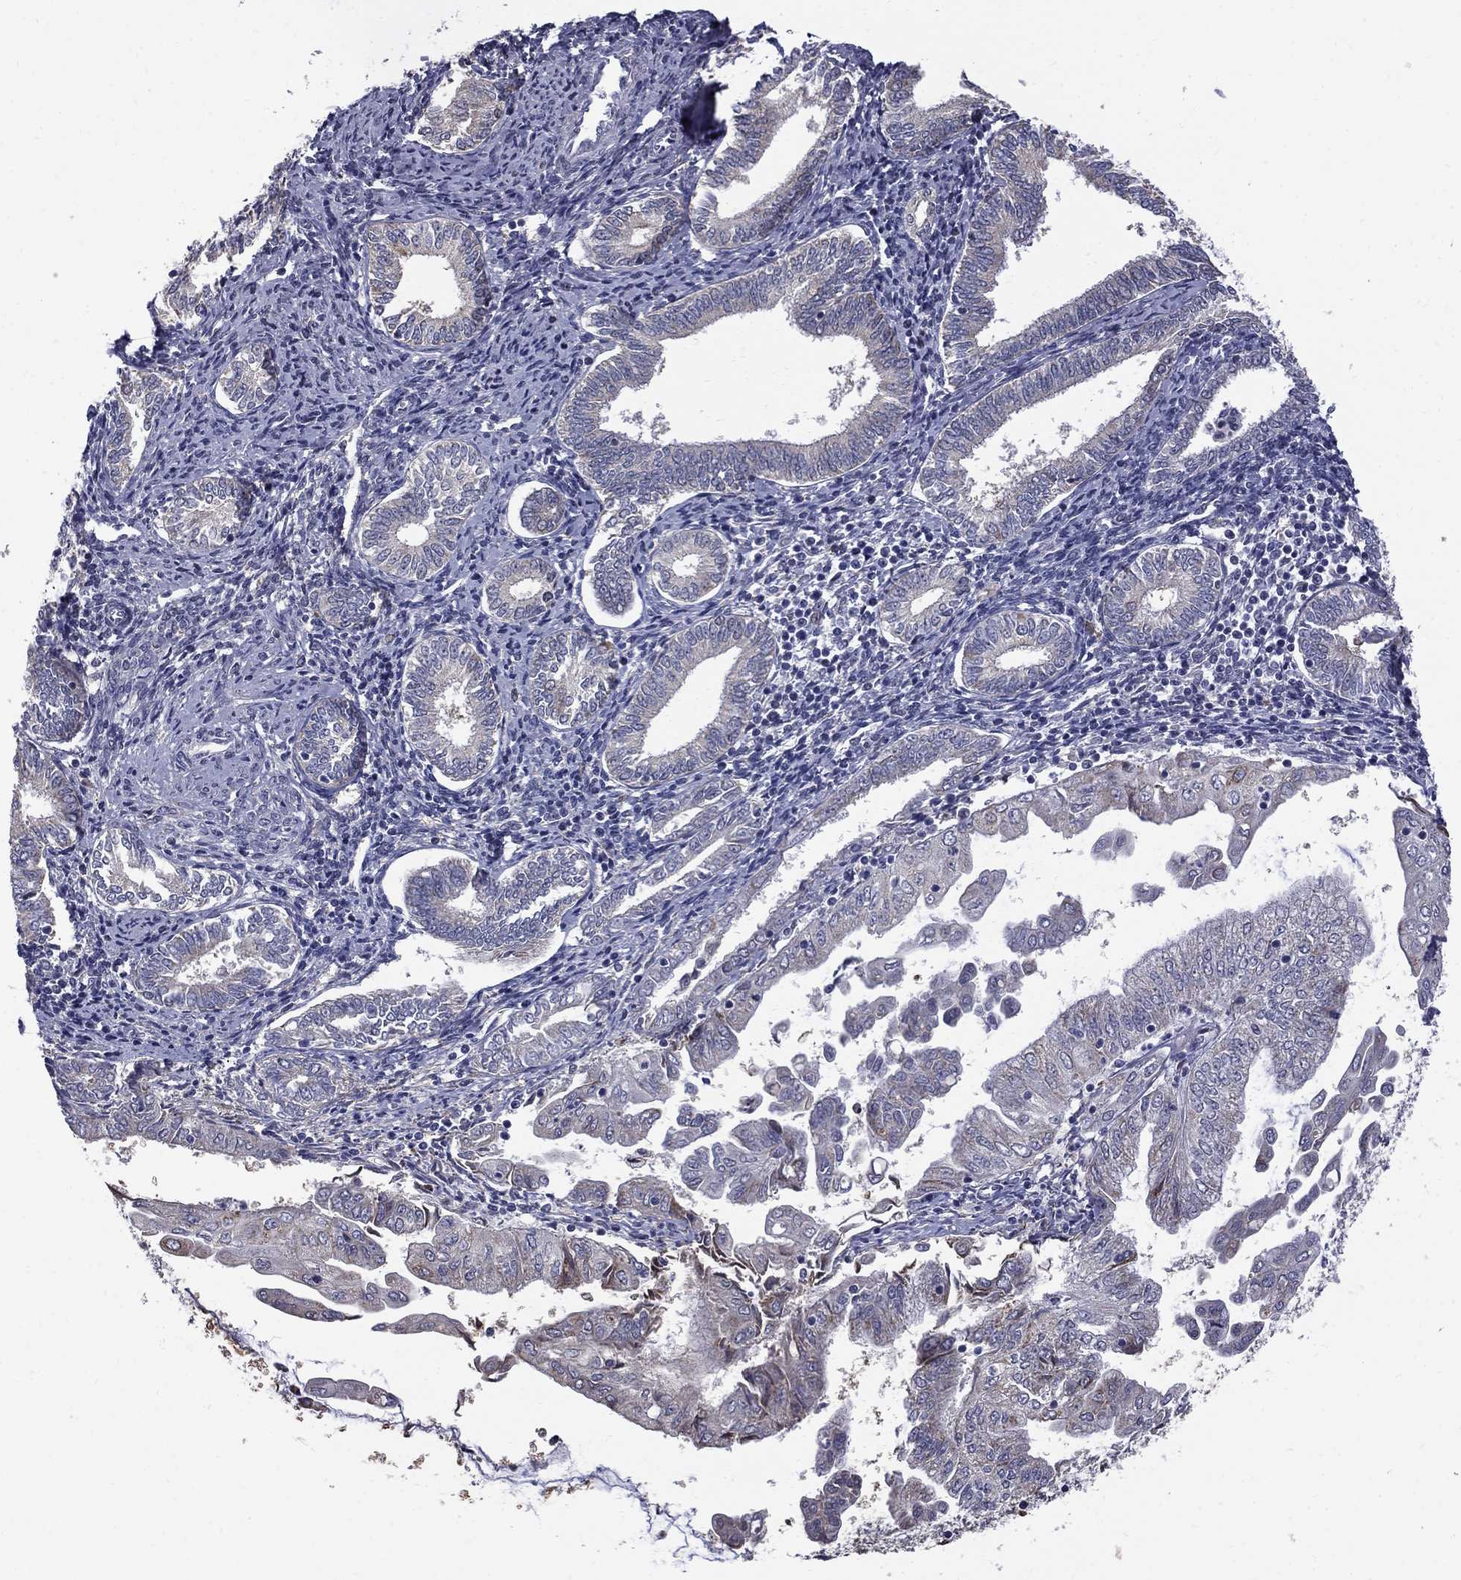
{"staining": {"intensity": "negative", "quantity": "none", "location": "none"}, "tissue": "endometrial cancer", "cell_type": "Tumor cells", "image_type": "cancer", "snomed": [{"axis": "morphology", "description": "Adenocarcinoma, NOS"}, {"axis": "topography", "description": "Endometrium"}], "caption": "The histopathology image displays no significant positivity in tumor cells of endometrial cancer (adenocarcinoma).", "gene": "HSPB2", "patient": {"sex": "female", "age": 56}}